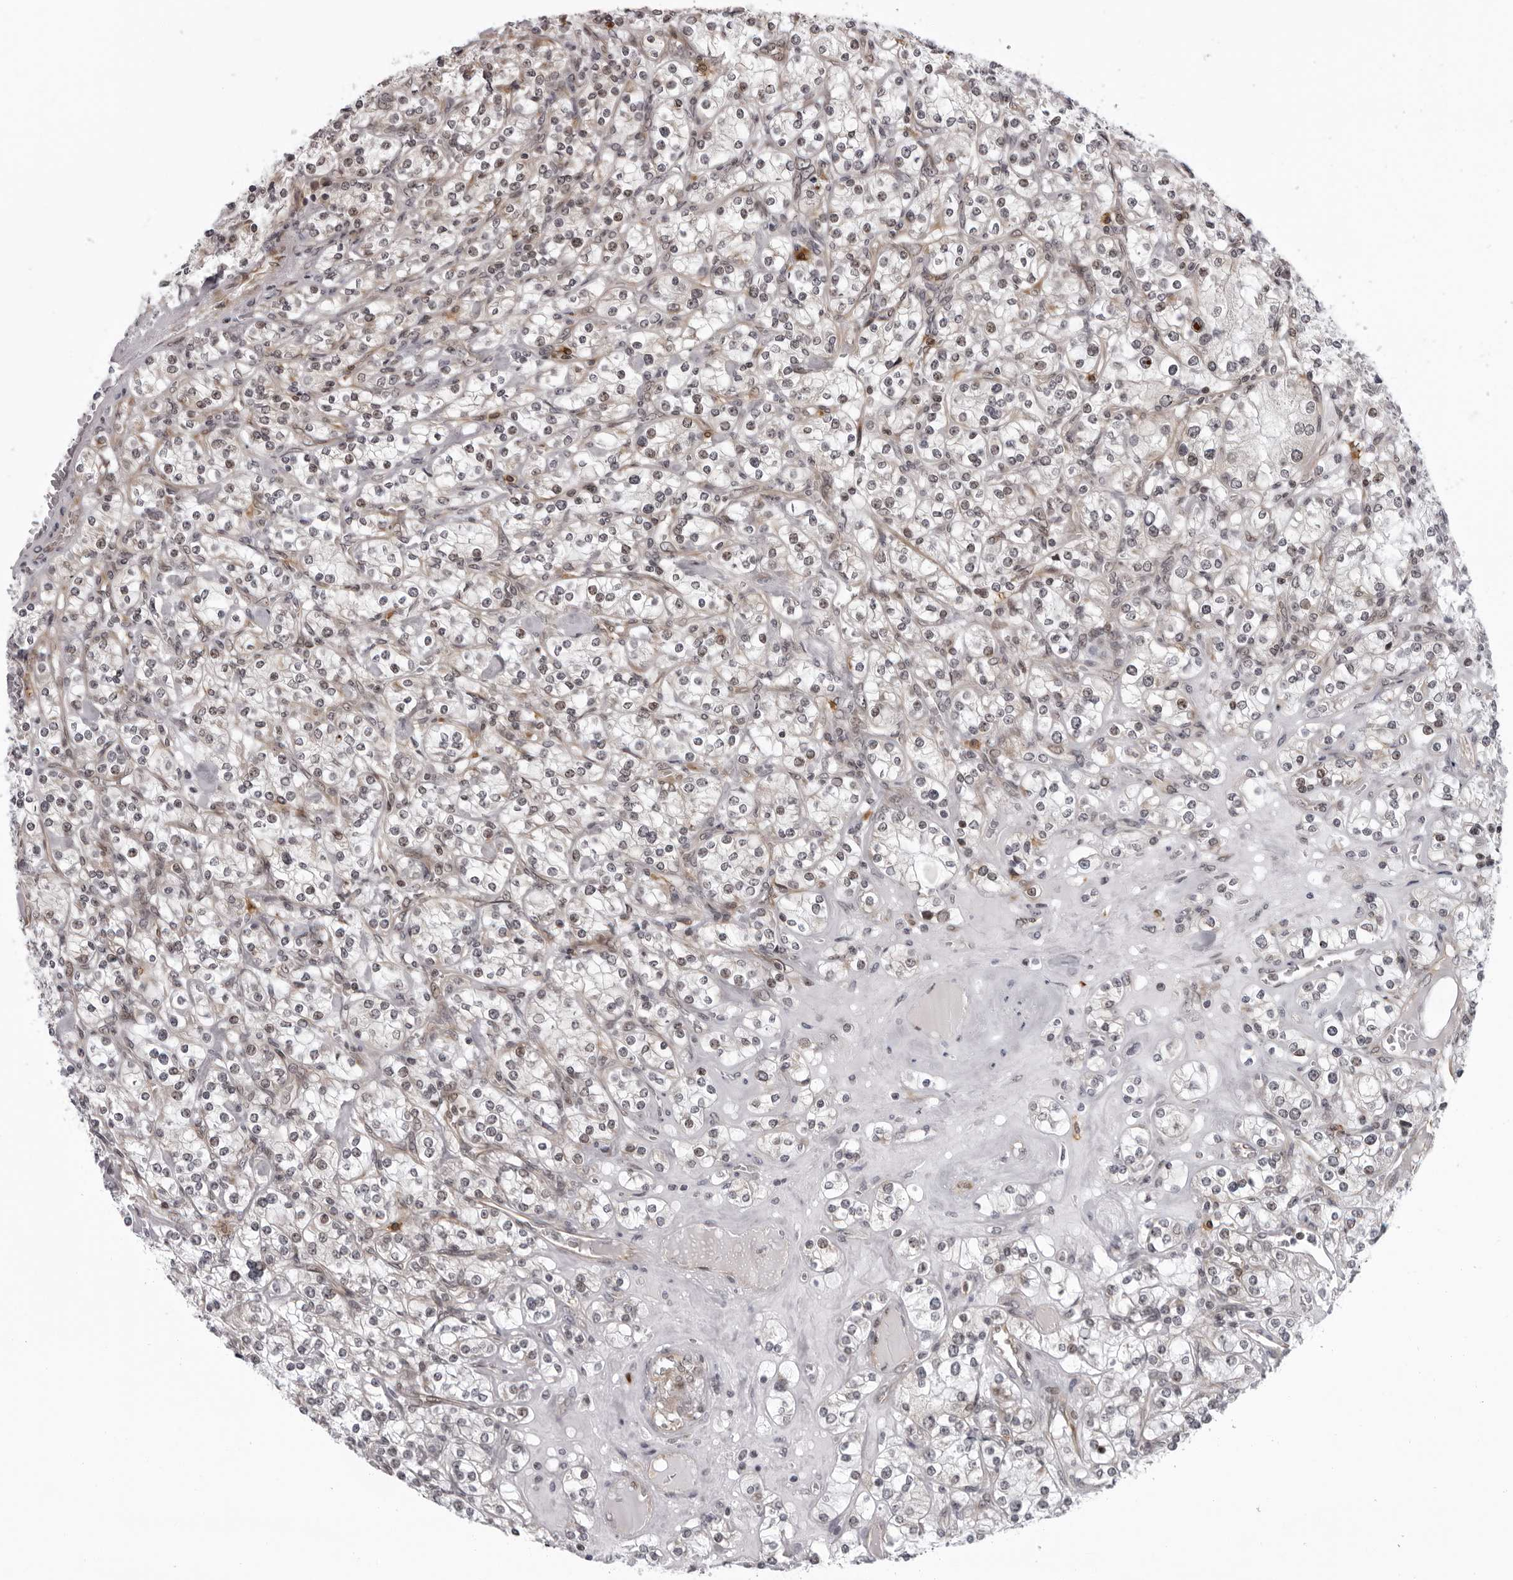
{"staining": {"intensity": "weak", "quantity": "<25%", "location": "cytoplasmic/membranous"}, "tissue": "renal cancer", "cell_type": "Tumor cells", "image_type": "cancer", "snomed": [{"axis": "morphology", "description": "Adenocarcinoma, NOS"}, {"axis": "topography", "description": "Kidney"}], "caption": "This image is of adenocarcinoma (renal) stained with IHC to label a protein in brown with the nuclei are counter-stained blue. There is no expression in tumor cells.", "gene": "GCSAML", "patient": {"sex": "male", "age": 77}}